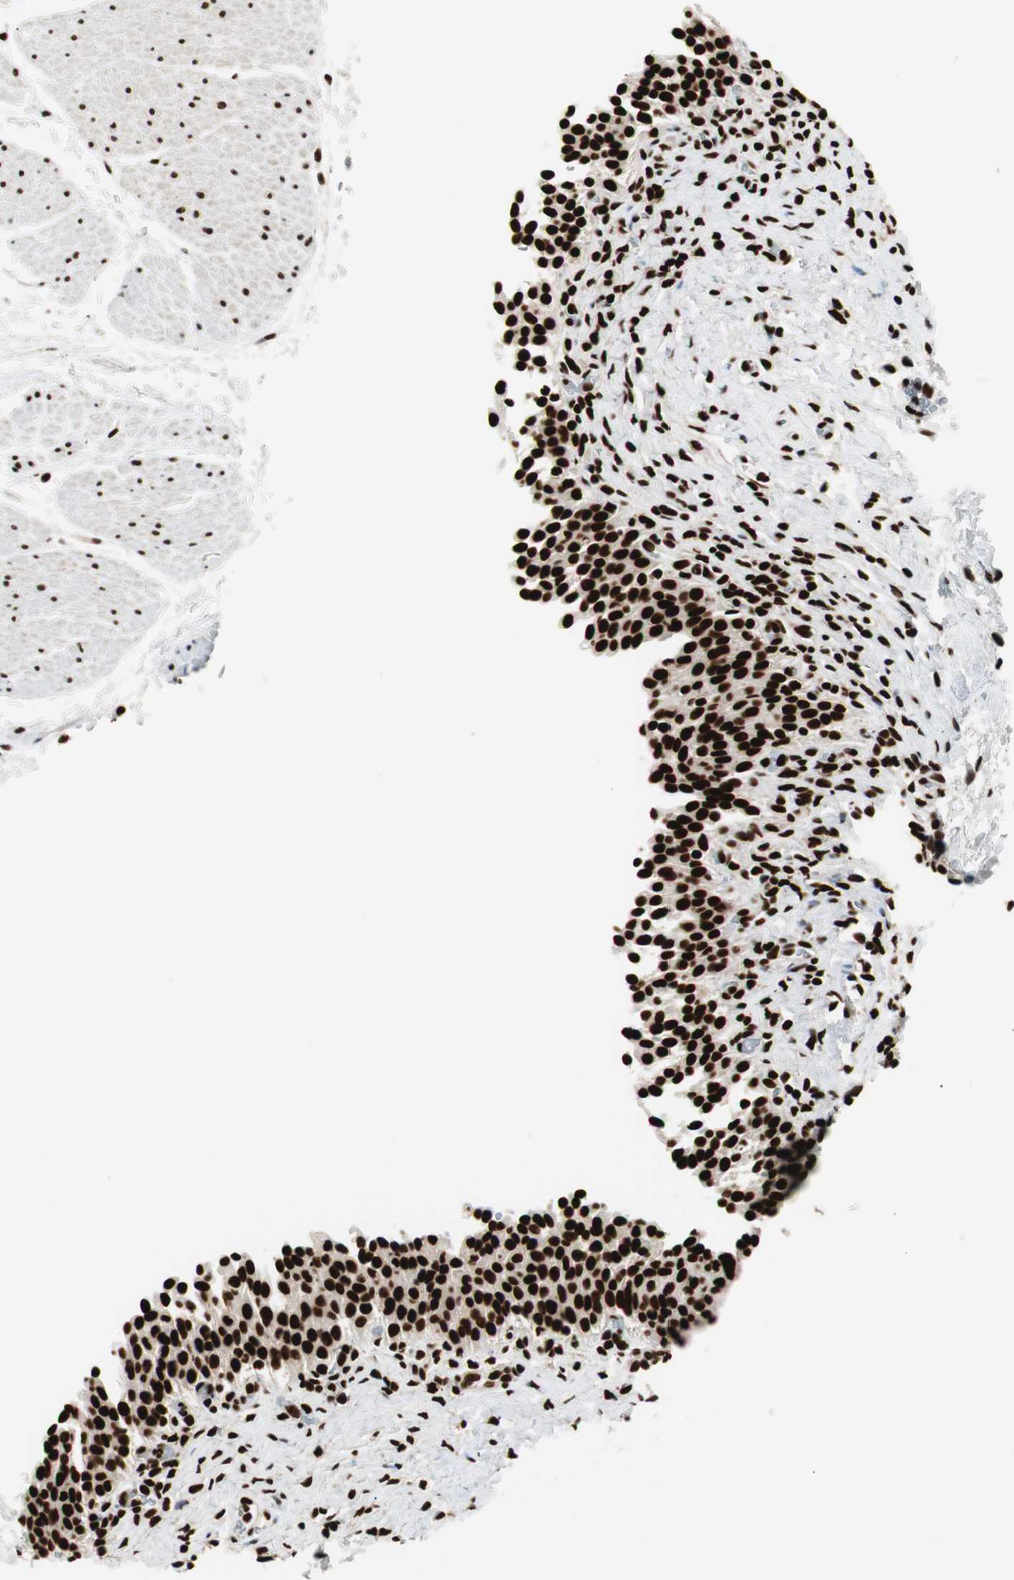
{"staining": {"intensity": "strong", "quantity": ">75%", "location": "nuclear"}, "tissue": "urinary bladder", "cell_type": "Urothelial cells", "image_type": "normal", "snomed": [{"axis": "morphology", "description": "Normal tissue, NOS"}, {"axis": "topography", "description": "Urinary bladder"}], "caption": "A high-resolution image shows immunohistochemistry (IHC) staining of normal urinary bladder, which exhibits strong nuclear positivity in about >75% of urothelial cells.", "gene": "MTA2", "patient": {"sex": "male", "age": 51}}